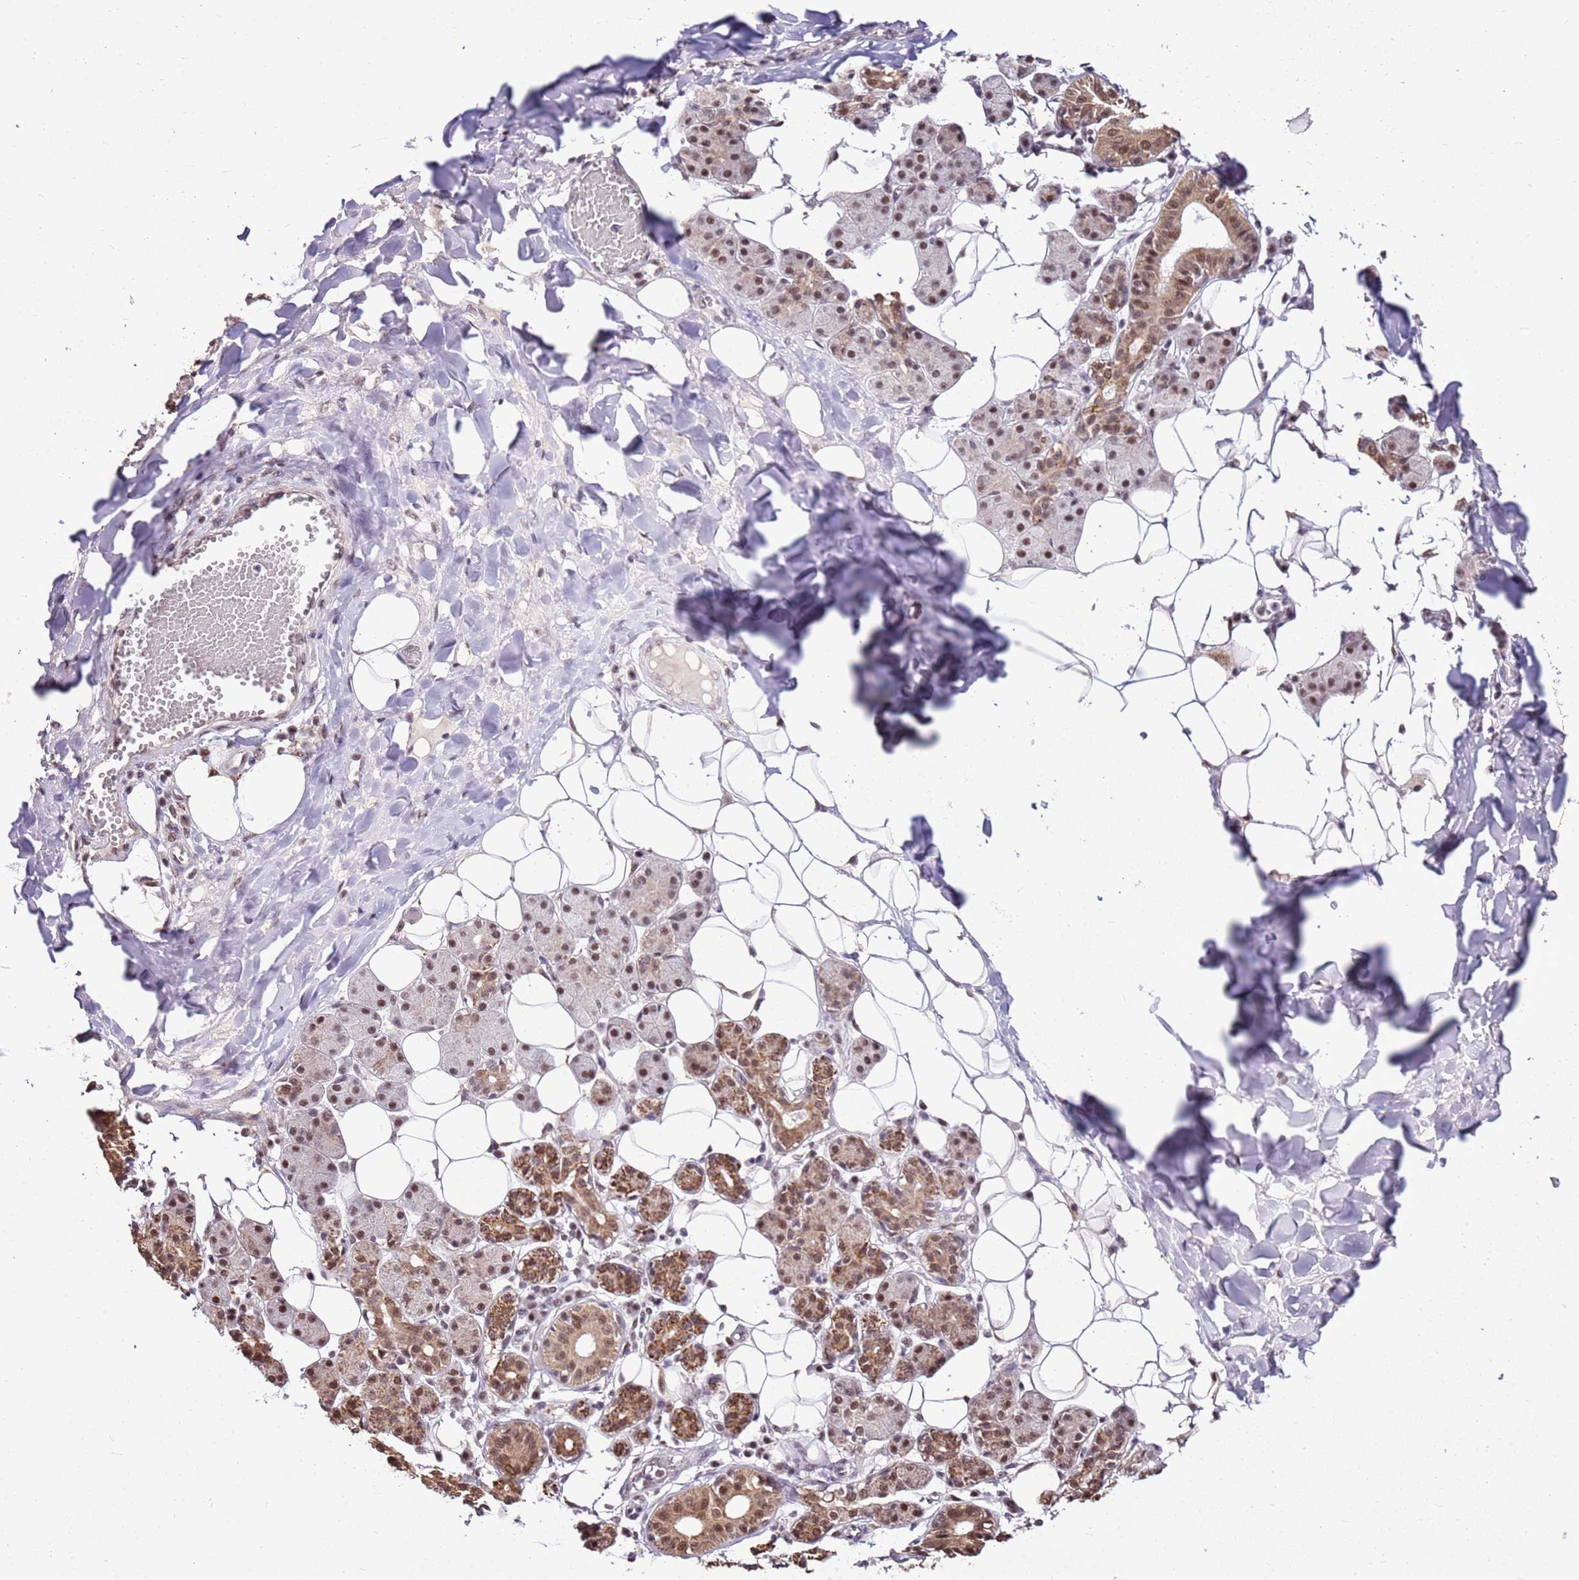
{"staining": {"intensity": "moderate", "quantity": "25%-75%", "location": "cytoplasmic/membranous,nuclear"}, "tissue": "salivary gland", "cell_type": "Glandular cells", "image_type": "normal", "snomed": [{"axis": "morphology", "description": "Normal tissue, NOS"}, {"axis": "topography", "description": "Salivary gland"}], "caption": "The immunohistochemical stain labels moderate cytoplasmic/membranous,nuclear positivity in glandular cells of normal salivary gland. (Stains: DAB in brown, nuclei in blue, Microscopy: brightfield microscopy at high magnification).", "gene": "AKAP8L", "patient": {"sex": "female", "age": 33}}